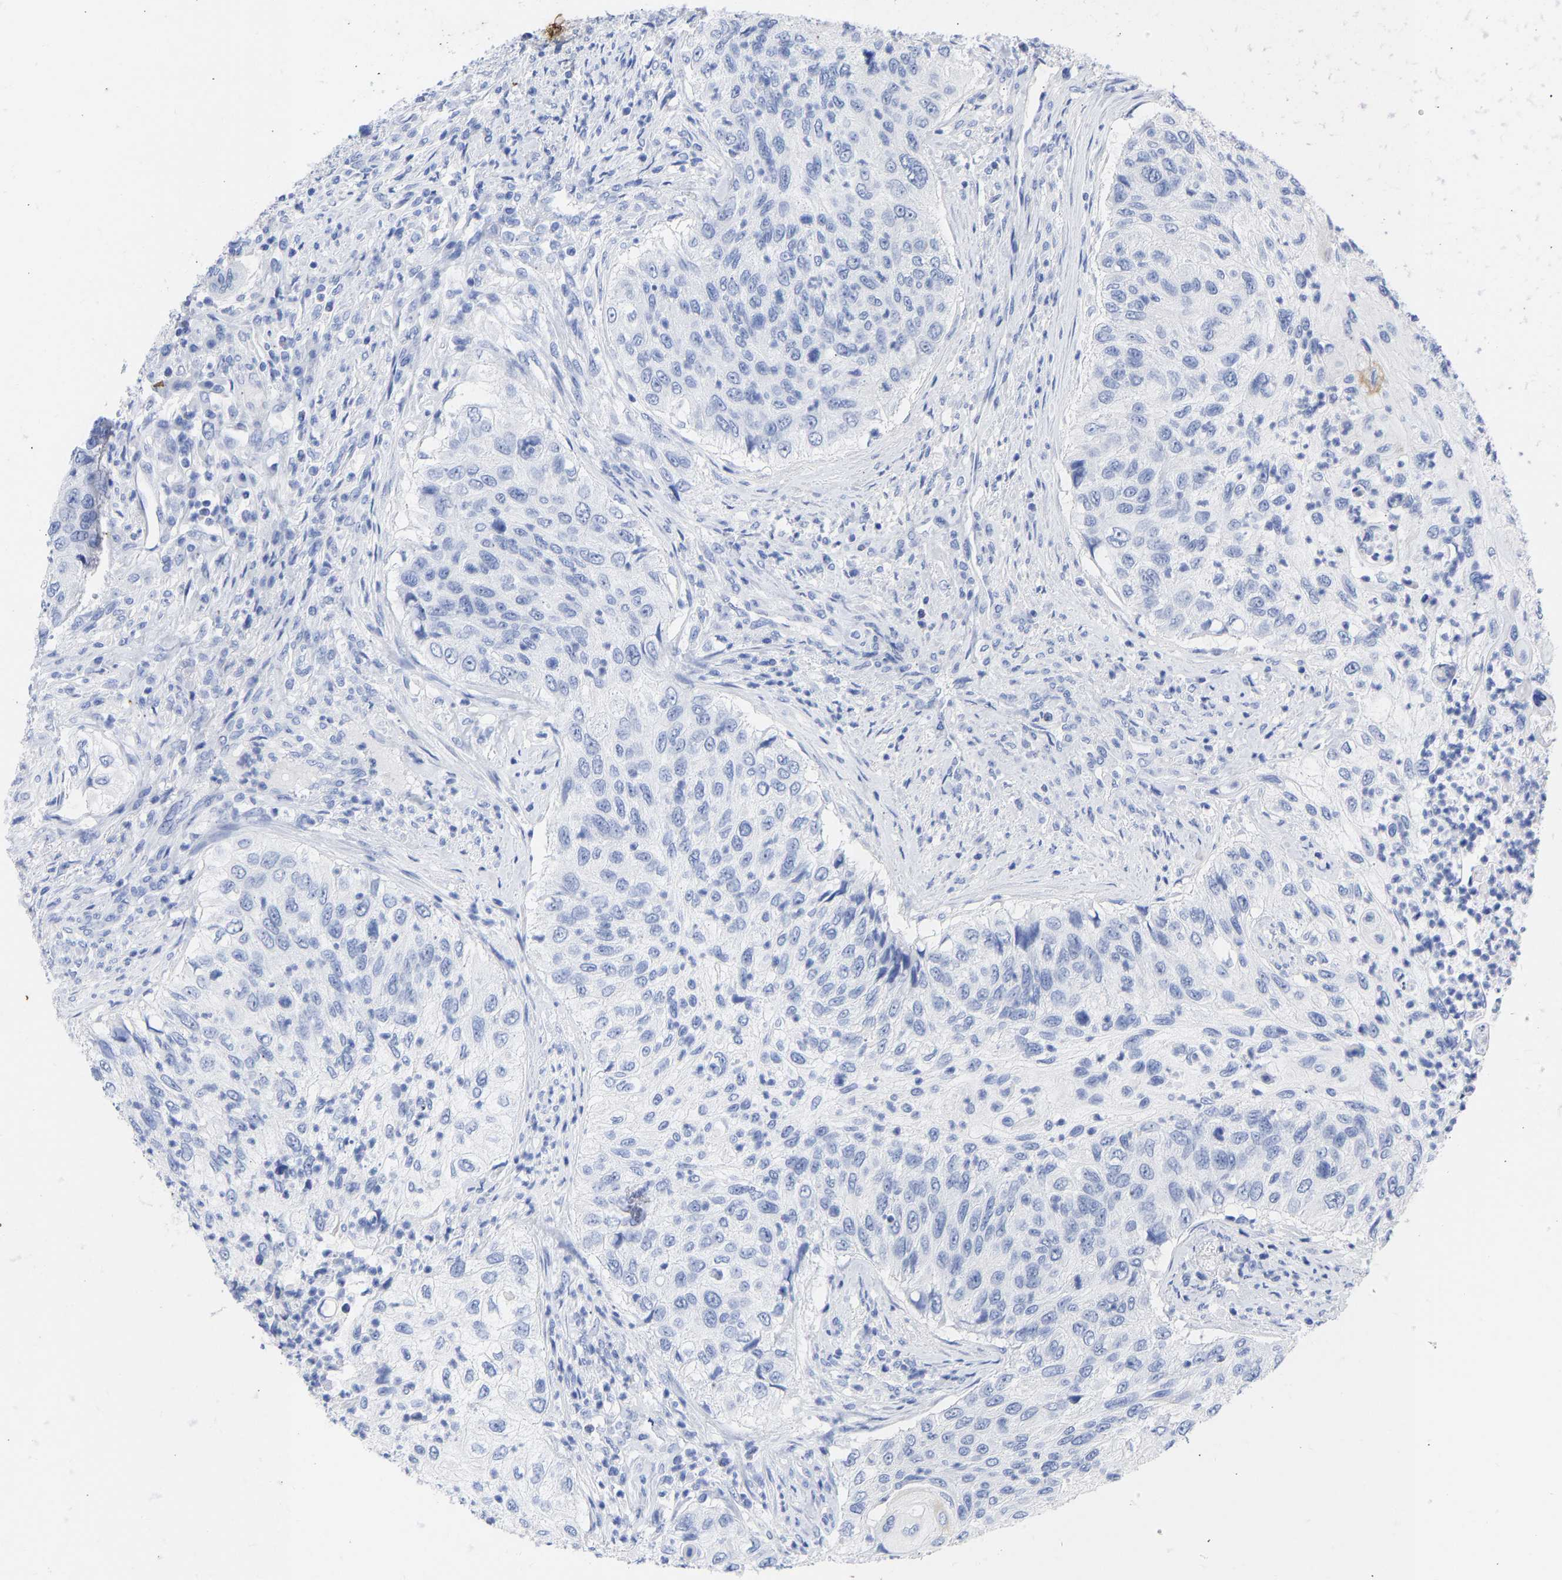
{"staining": {"intensity": "negative", "quantity": "none", "location": "none"}, "tissue": "urothelial cancer", "cell_type": "Tumor cells", "image_type": "cancer", "snomed": [{"axis": "morphology", "description": "Urothelial carcinoma, High grade"}, {"axis": "topography", "description": "Urinary bladder"}], "caption": "This is a image of IHC staining of high-grade urothelial carcinoma, which shows no staining in tumor cells.", "gene": "KRT1", "patient": {"sex": "female", "age": 60}}